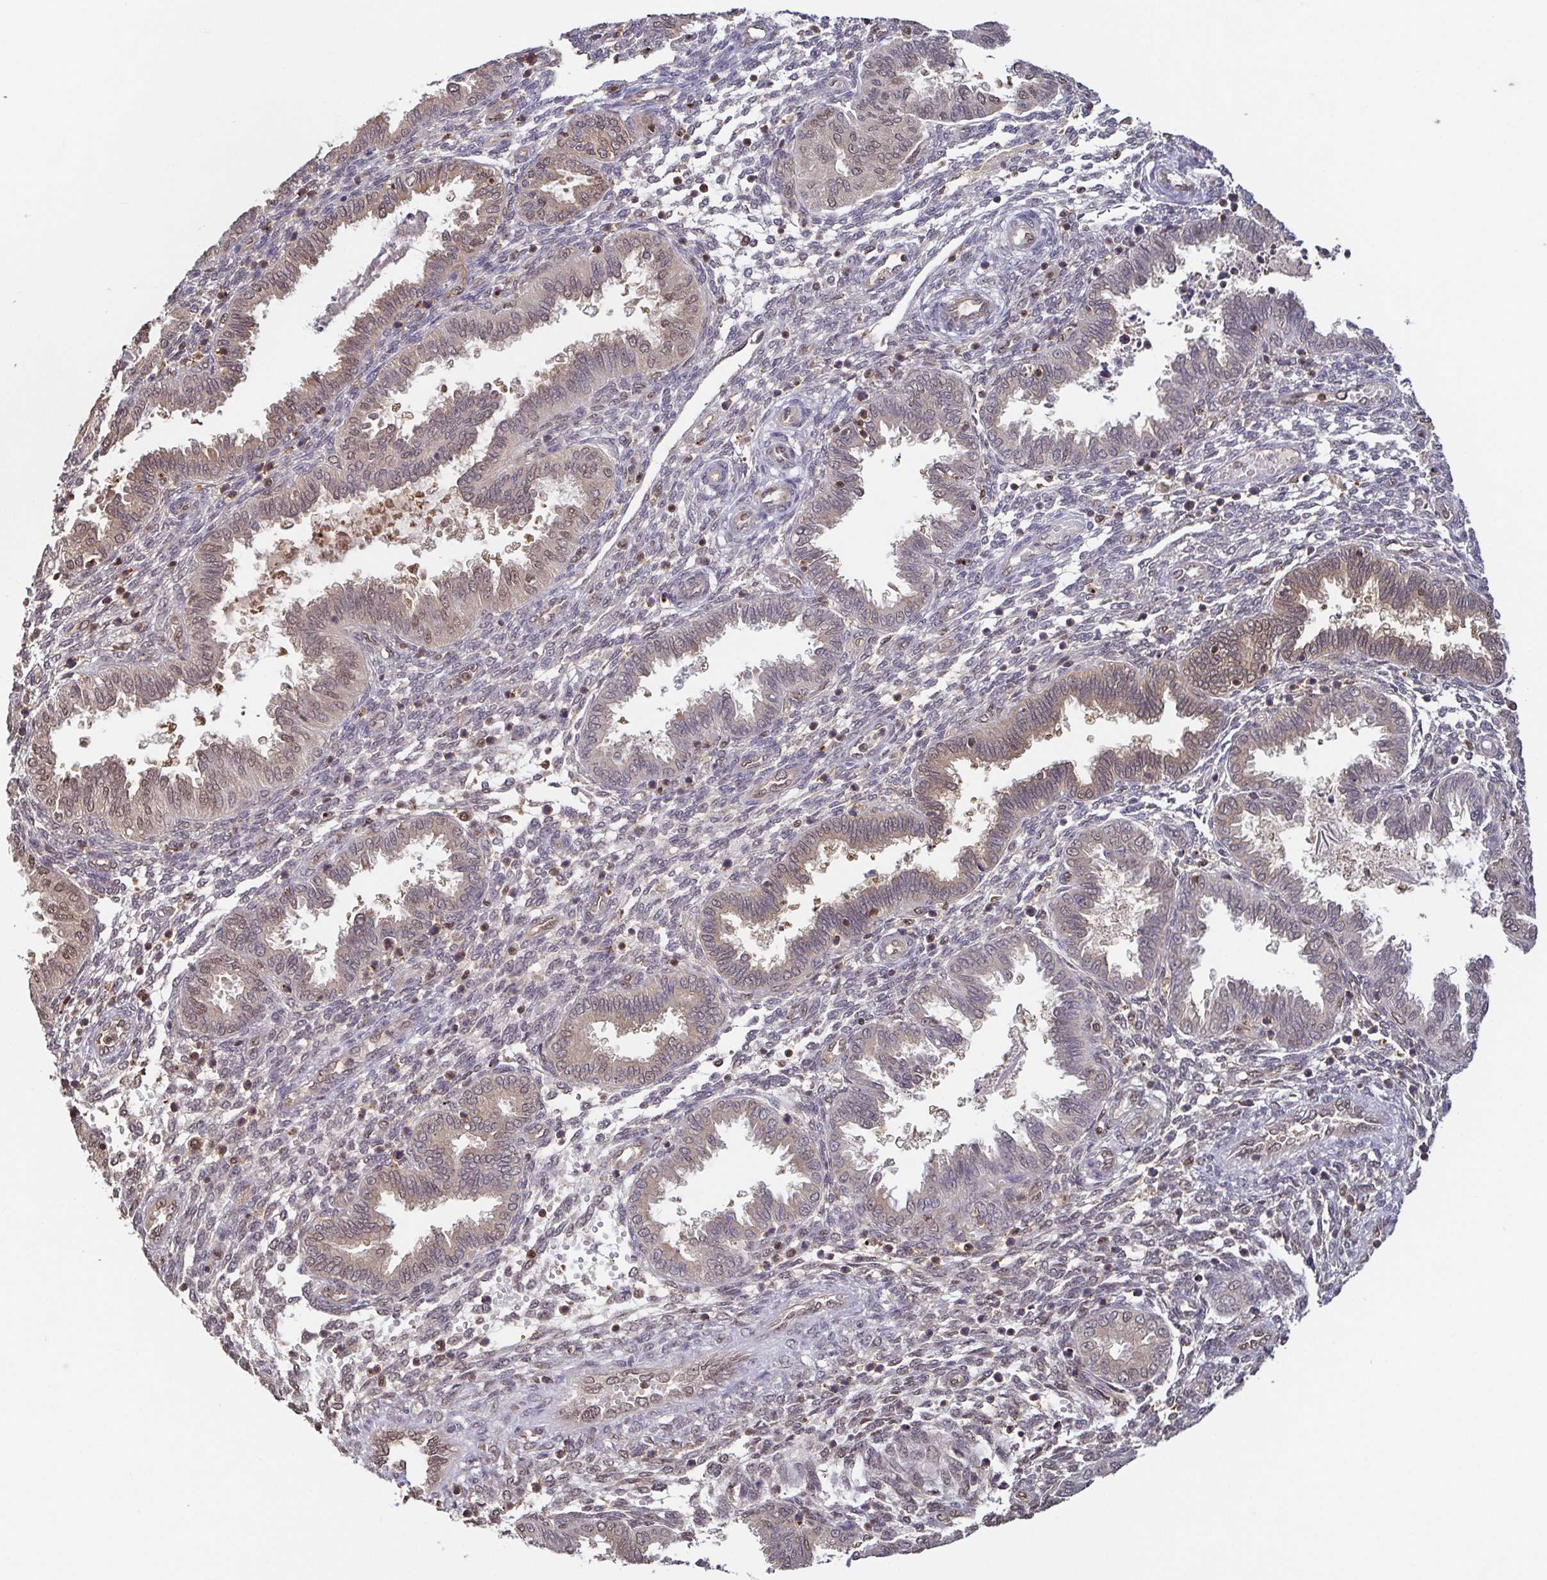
{"staining": {"intensity": "weak", "quantity": "<25%", "location": "nuclear"}, "tissue": "endometrium", "cell_type": "Cells in endometrial stroma", "image_type": "normal", "snomed": [{"axis": "morphology", "description": "Normal tissue, NOS"}, {"axis": "topography", "description": "Endometrium"}], "caption": "The immunohistochemistry (IHC) photomicrograph has no significant positivity in cells in endometrial stroma of endometrium. Brightfield microscopy of IHC stained with DAB (brown) and hematoxylin (blue), captured at high magnification.", "gene": "PSMB9", "patient": {"sex": "female", "age": 33}}